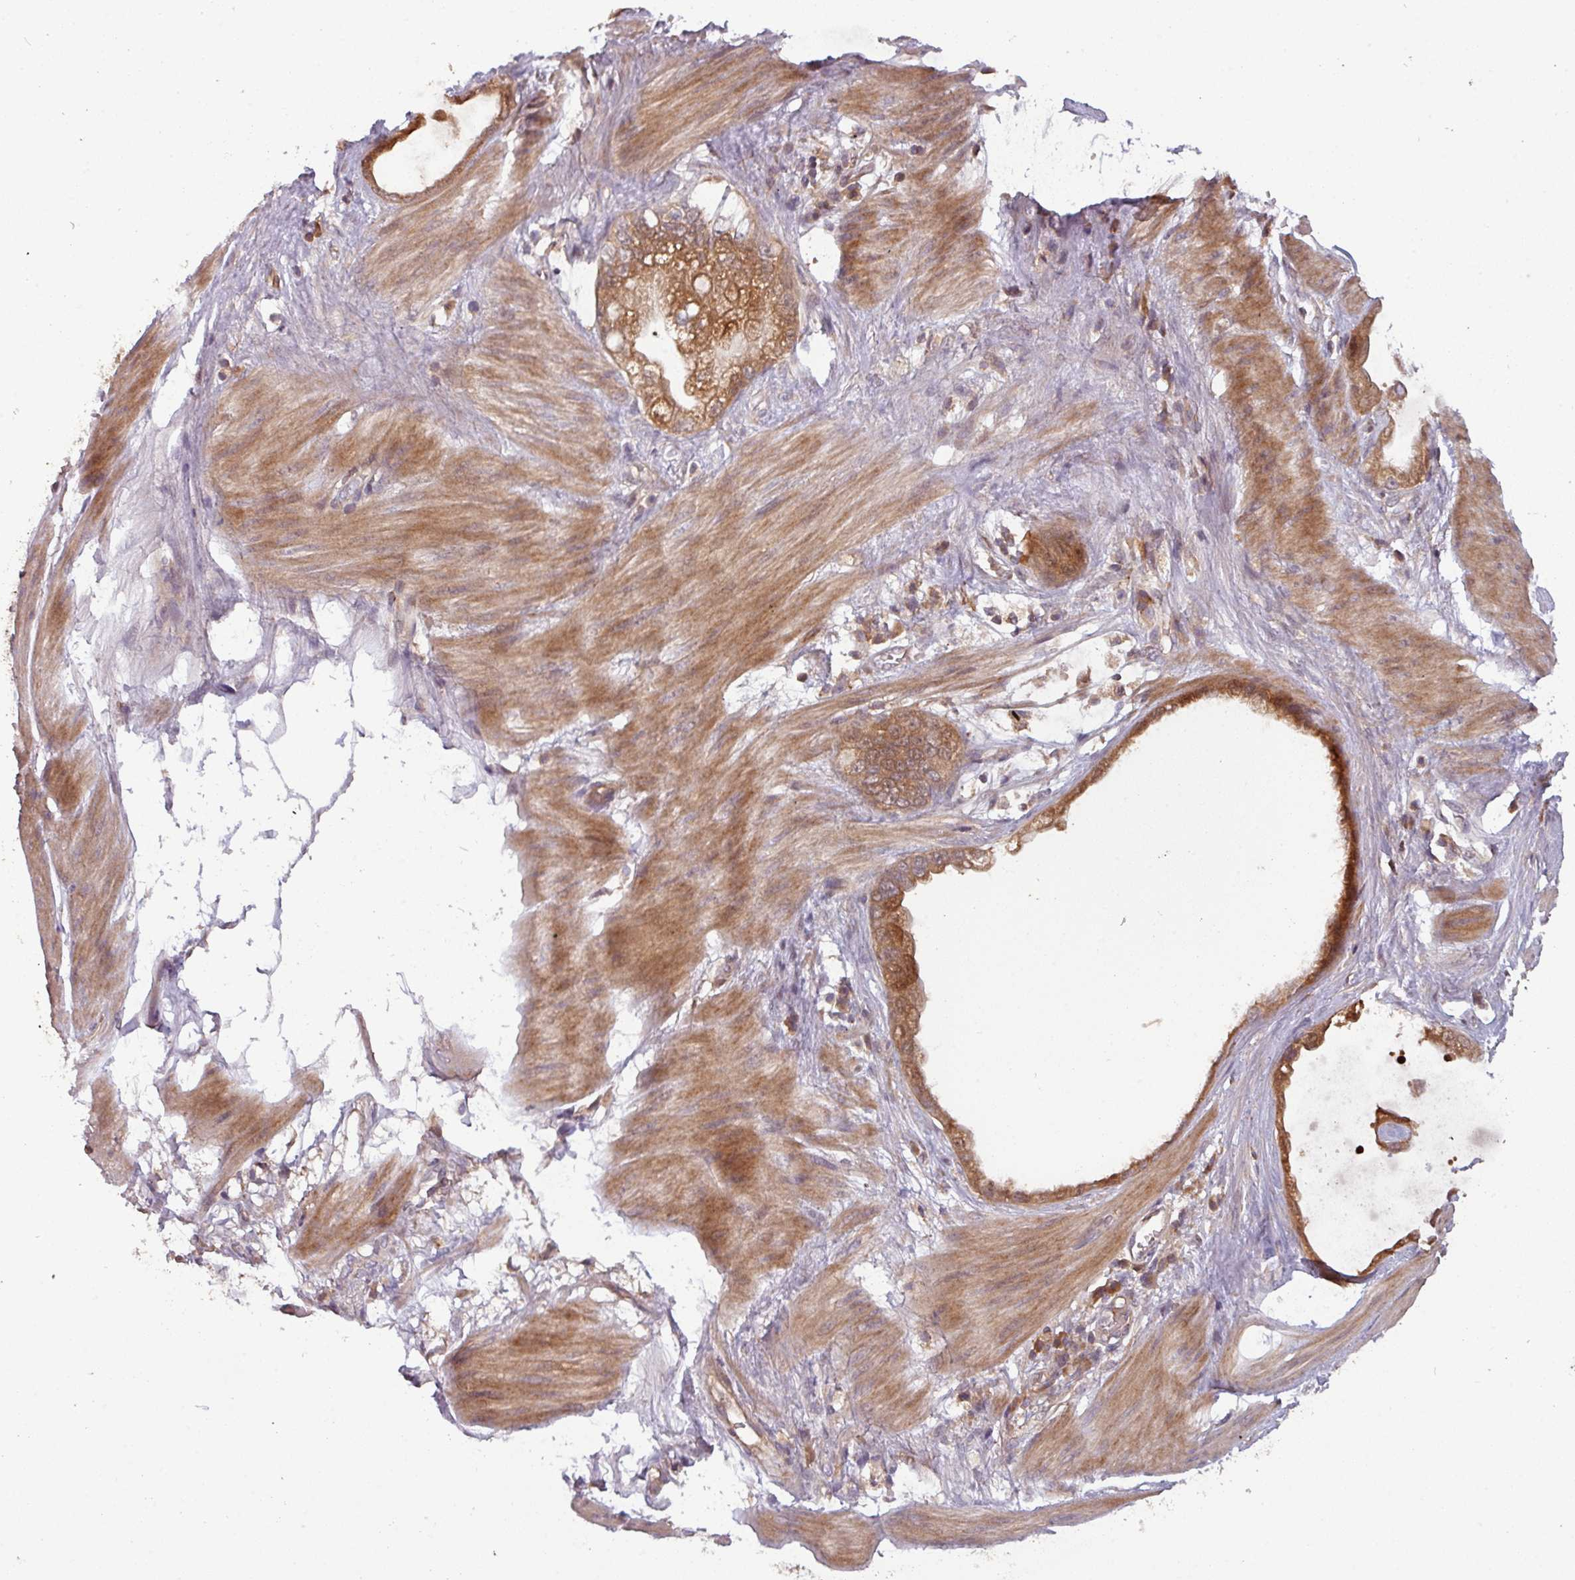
{"staining": {"intensity": "moderate", "quantity": ">75%", "location": "cytoplasmic/membranous"}, "tissue": "stomach cancer", "cell_type": "Tumor cells", "image_type": "cancer", "snomed": [{"axis": "morphology", "description": "Adenocarcinoma, NOS"}, {"axis": "topography", "description": "Stomach"}], "caption": "Stomach cancer stained for a protein (brown) exhibits moderate cytoplasmic/membranous positive positivity in approximately >75% of tumor cells.", "gene": "GSKIP", "patient": {"sex": "male", "age": 55}}